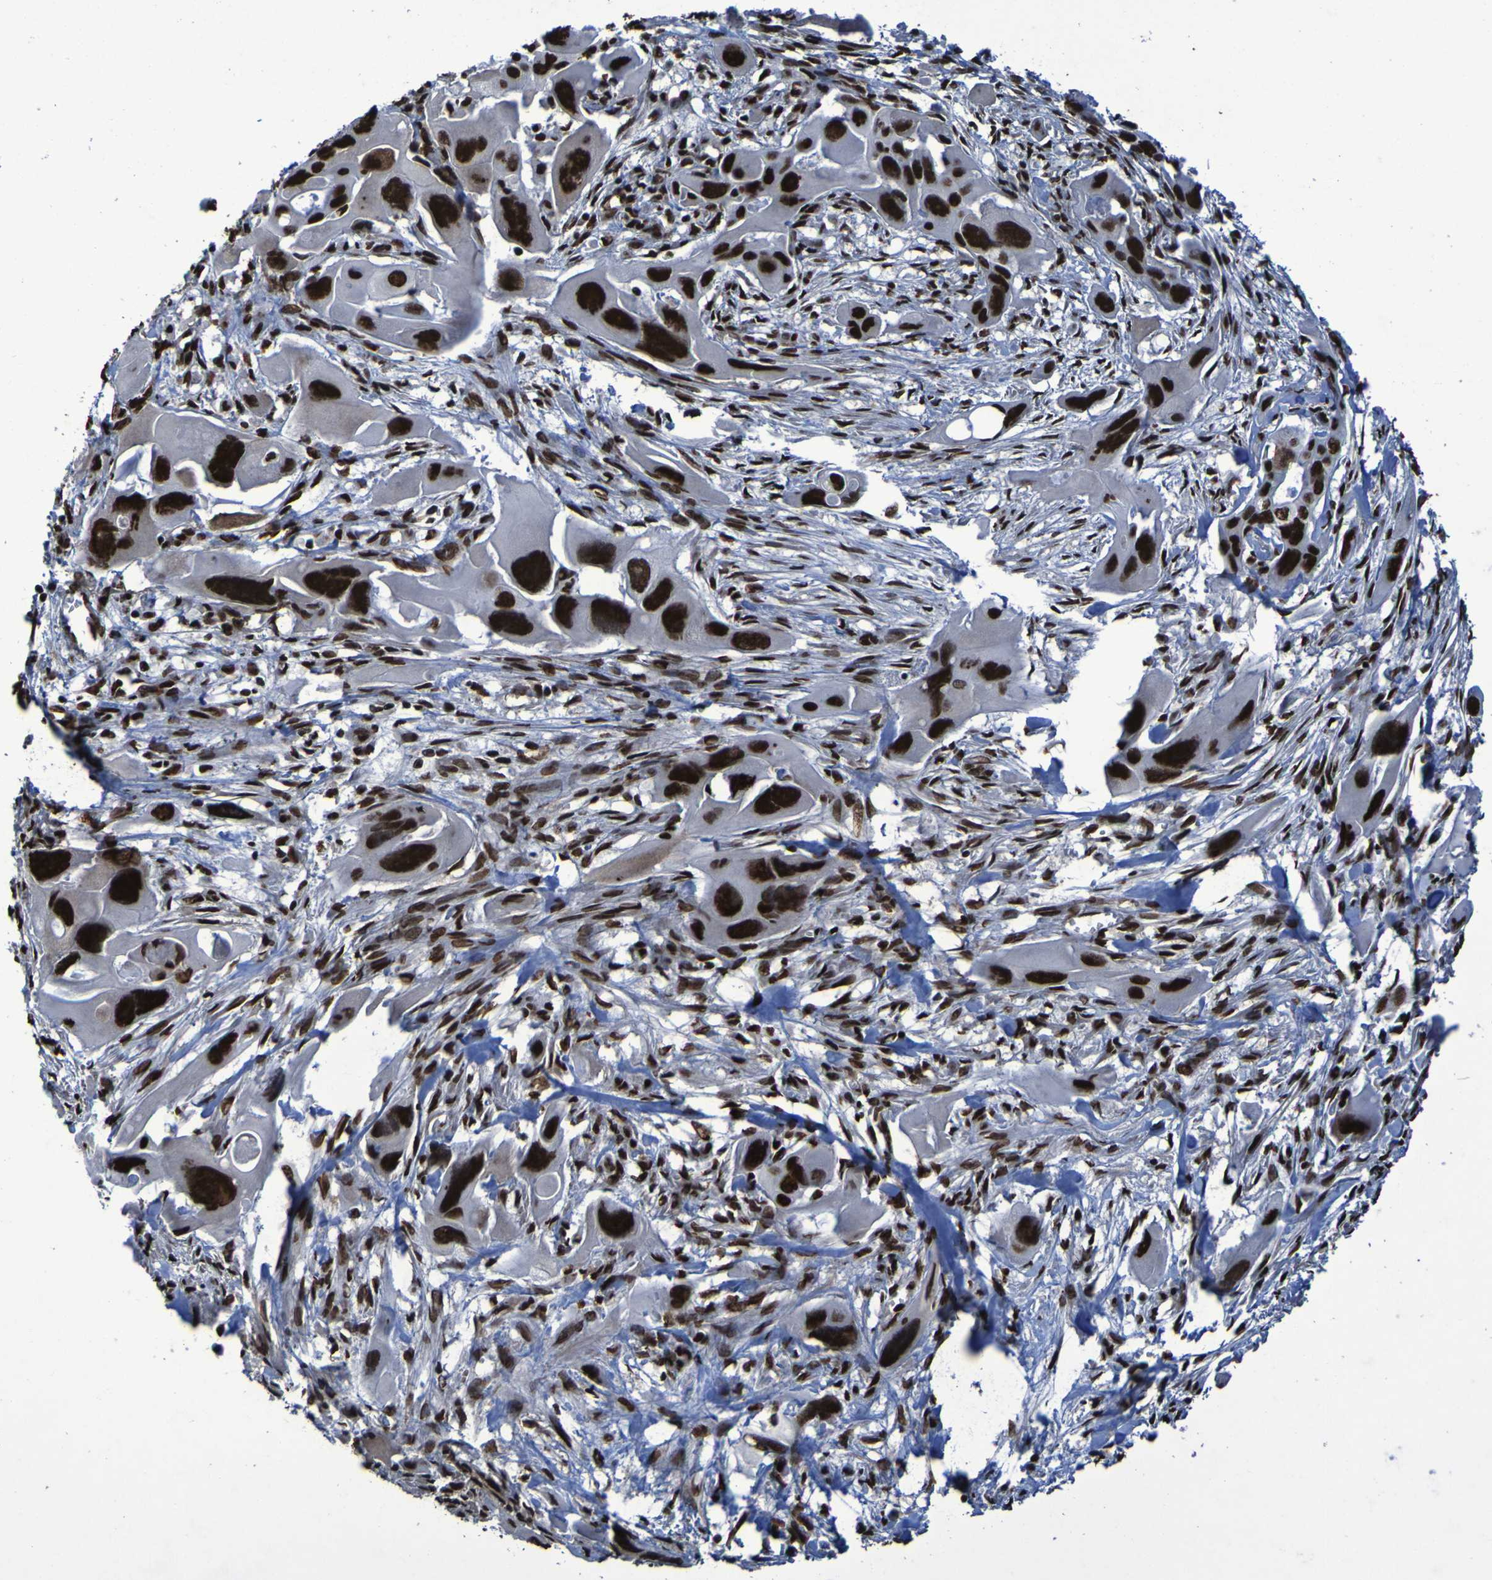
{"staining": {"intensity": "strong", "quantity": ">75%", "location": "nuclear"}, "tissue": "pancreatic cancer", "cell_type": "Tumor cells", "image_type": "cancer", "snomed": [{"axis": "morphology", "description": "Adenocarcinoma, NOS"}, {"axis": "topography", "description": "Pancreas"}], "caption": "A high amount of strong nuclear expression is present in approximately >75% of tumor cells in adenocarcinoma (pancreatic) tissue. The staining was performed using DAB to visualize the protein expression in brown, while the nuclei were stained in blue with hematoxylin (Magnification: 20x).", "gene": "HNRNPR", "patient": {"sex": "male", "age": 73}}